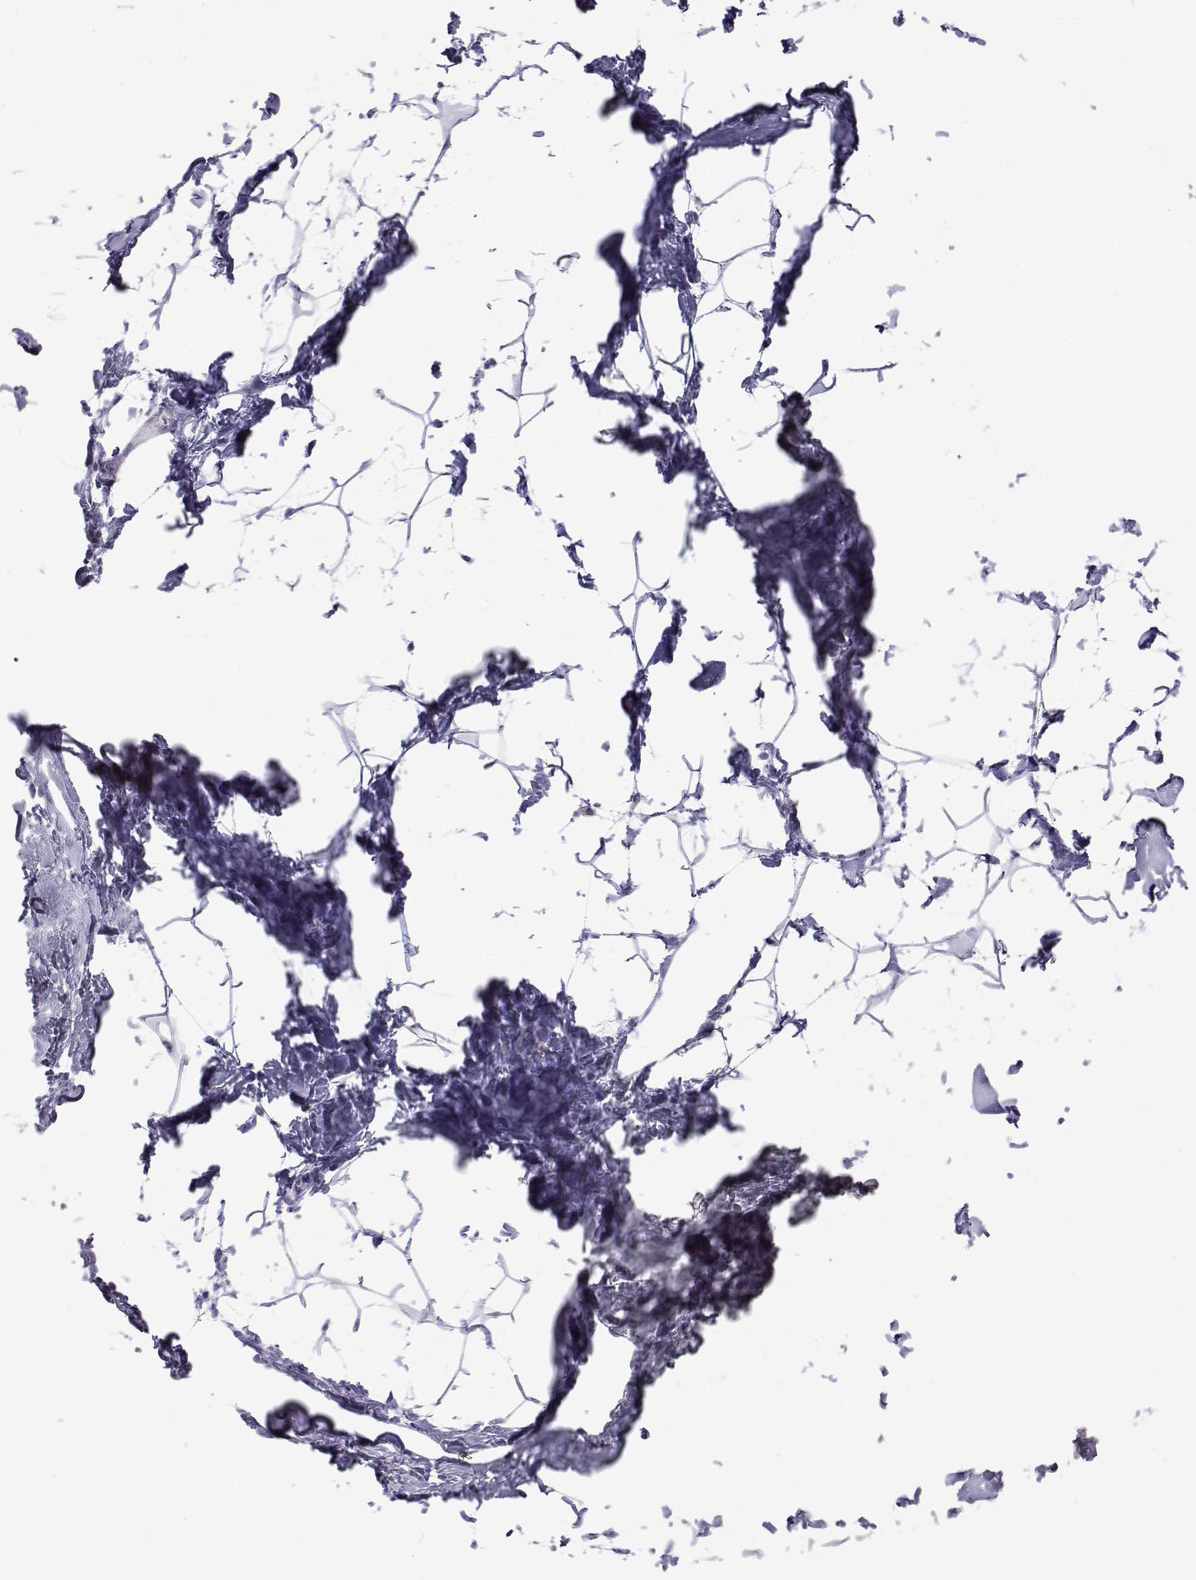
{"staining": {"intensity": "negative", "quantity": "none", "location": "none"}, "tissue": "breast", "cell_type": "Adipocytes", "image_type": "normal", "snomed": [{"axis": "morphology", "description": "Normal tissue, NOS"}, {"axis": "topography", "description": "Breast"}], "caption": "This histopathology image is of unremarkable breast stained with IHC to label a protein in brown with the nuclei are counter-stained blue. There is no expression in adipocytes.", "gene": "MED26", "patient": {"sex": "female", "age": 32}}